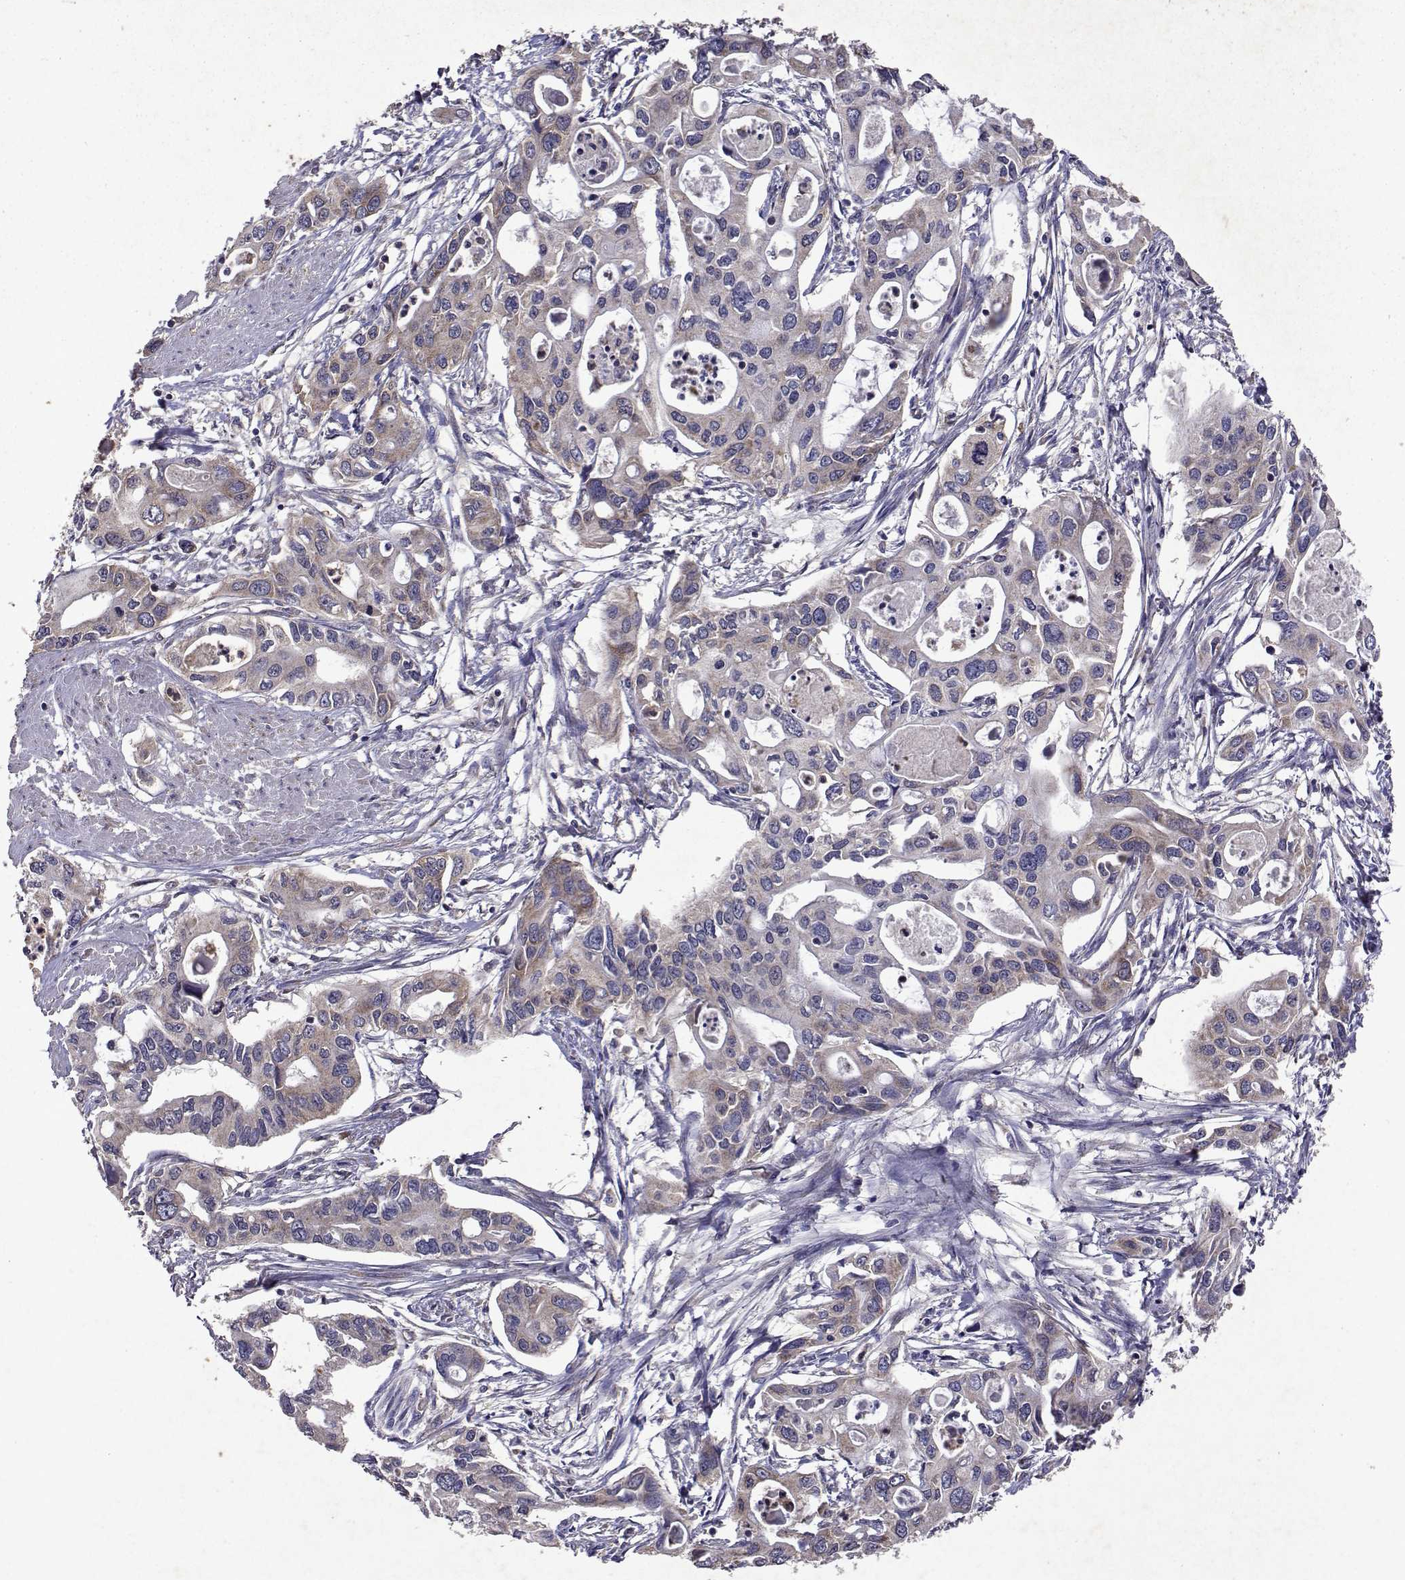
{"staining": {"intensity": "weak", "quantity": "<25%", "location": "cytoplasmic/membranous"}, "tissue": "pancreatic cancer", "cell_type": "Tumor cells", "image_type": "cancer", "snomed": [{"axis": "morphology", "description": "Adenocarcinoma, NOS"}, {"axis": "topography", "description": "Pancreas"}], "caption": "A high-resolution micrograph shows immunohistochemistry staining of adenocarcinoma (pancreatic), which exhibits no significant expression in tumor cells. Nuclei are stained in blue.", "gene": "TARBP2", "patient": {"sex": "male", "age": 60}}